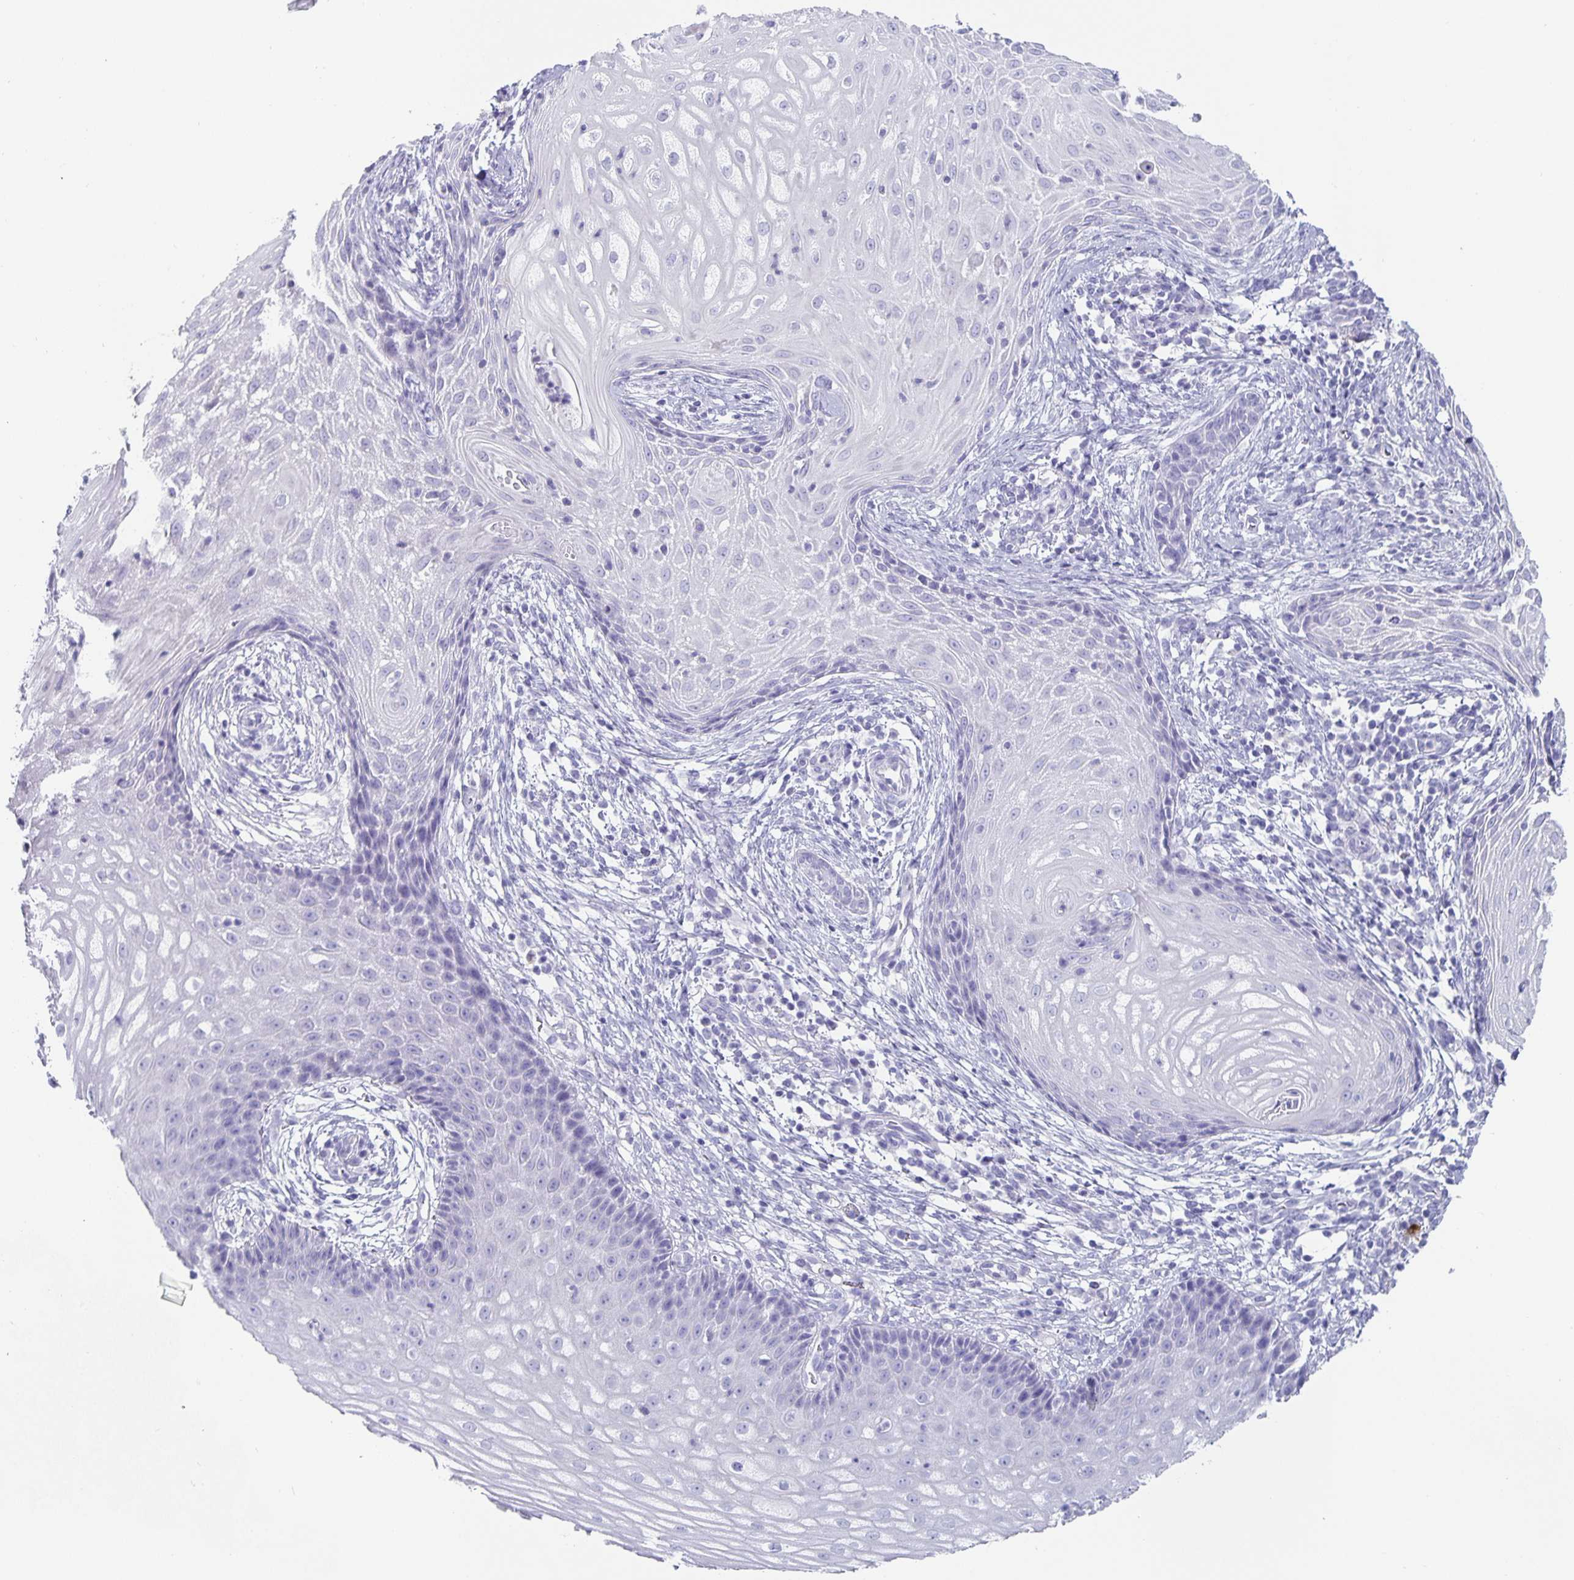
{"staining": {"intensity": "negative", "quantity": "none", "location": "none"}, "tissue": "cervical cancer", "cell_type": "Tumor cells", "image_type": "cancer", "snomed": [{"axis": "morphology", "description": "Squamous cell carcinoma, NOS"}, {"axis": "topography", "description": "Cervix"}], "caption": "This is an immunohistochemistry image of cervical cancer (squamous cell carcinoma). There is no positivity in tumor cells.", "gene": "CHGA", "patient": {"sex": "female", "age": 30}}